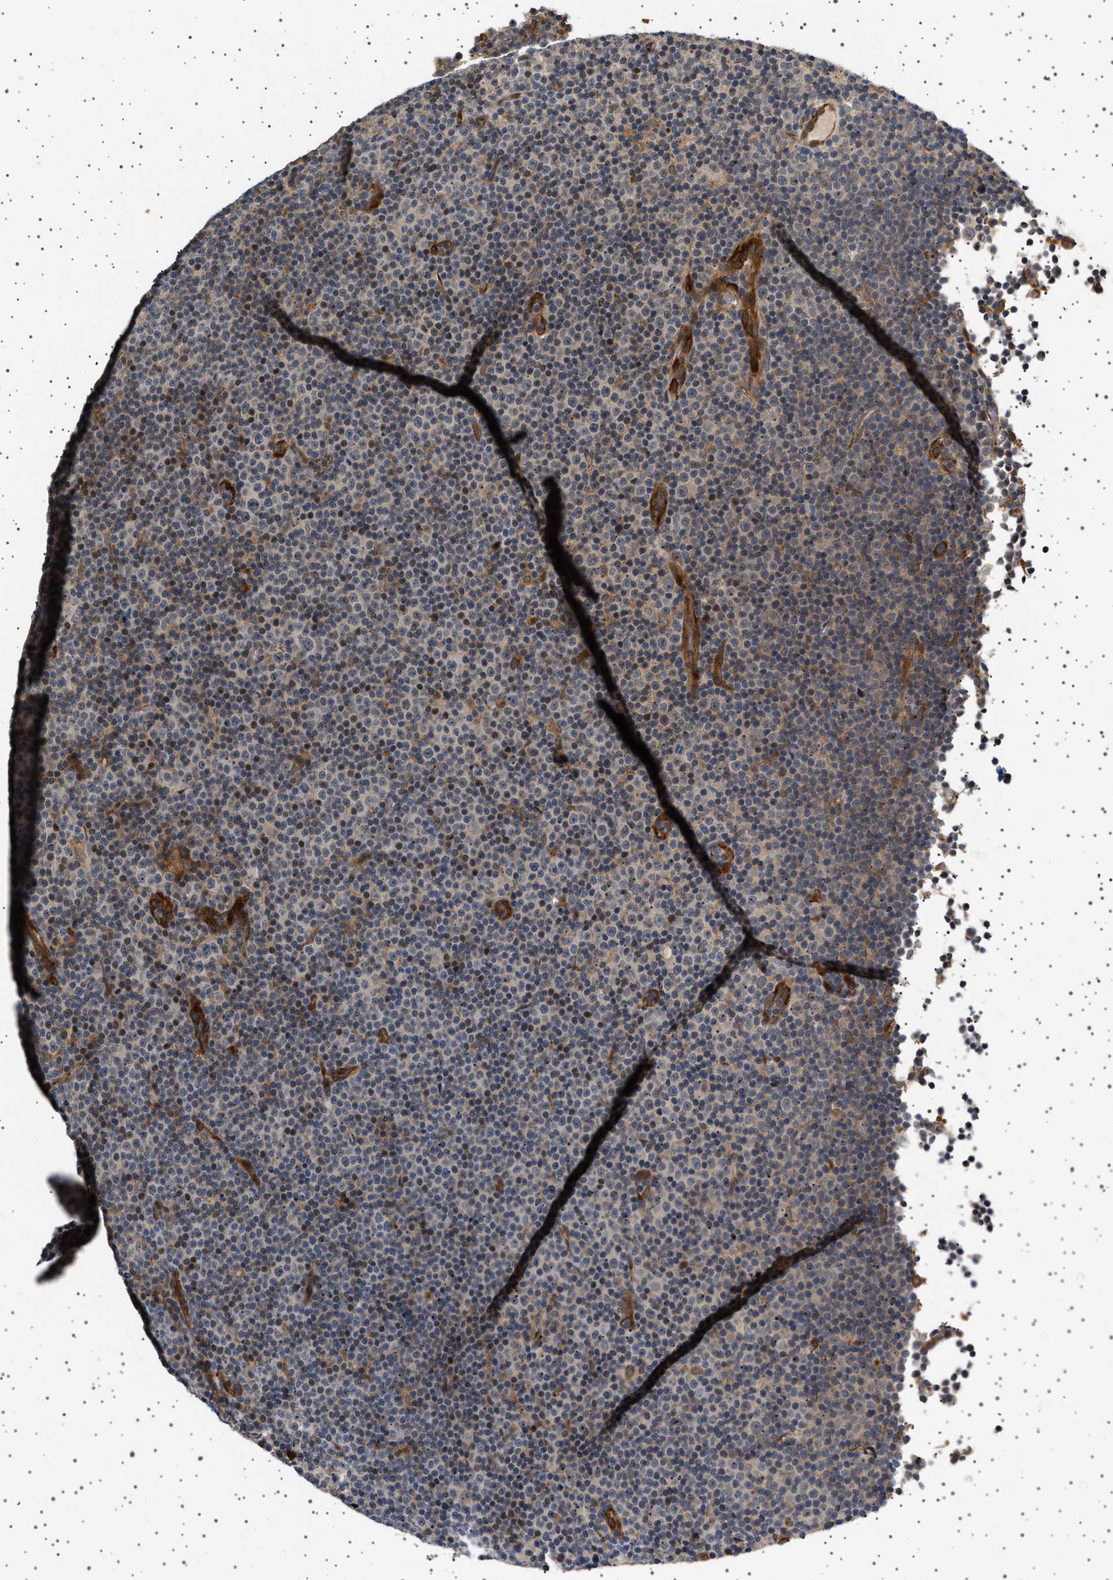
{"staining": {"intensity": "negative", "quantity": "none", "location": "none"}, "tissue": "lymphoma", "cell_type": "Tumor cells", "image_type": "cancer", "snomed": [{"axis": "morphology", "description": "Malignant lymphoma, non-Hodgkin's type, Low grade"}, {"axis": "topography", "description": "Lymph node"}], "caption": "Histopathology image shows no protein staining in tumor cells of lymphoma tissue.", "gene": "BAG3", "patient": {"sex": "female", "age": 67}}